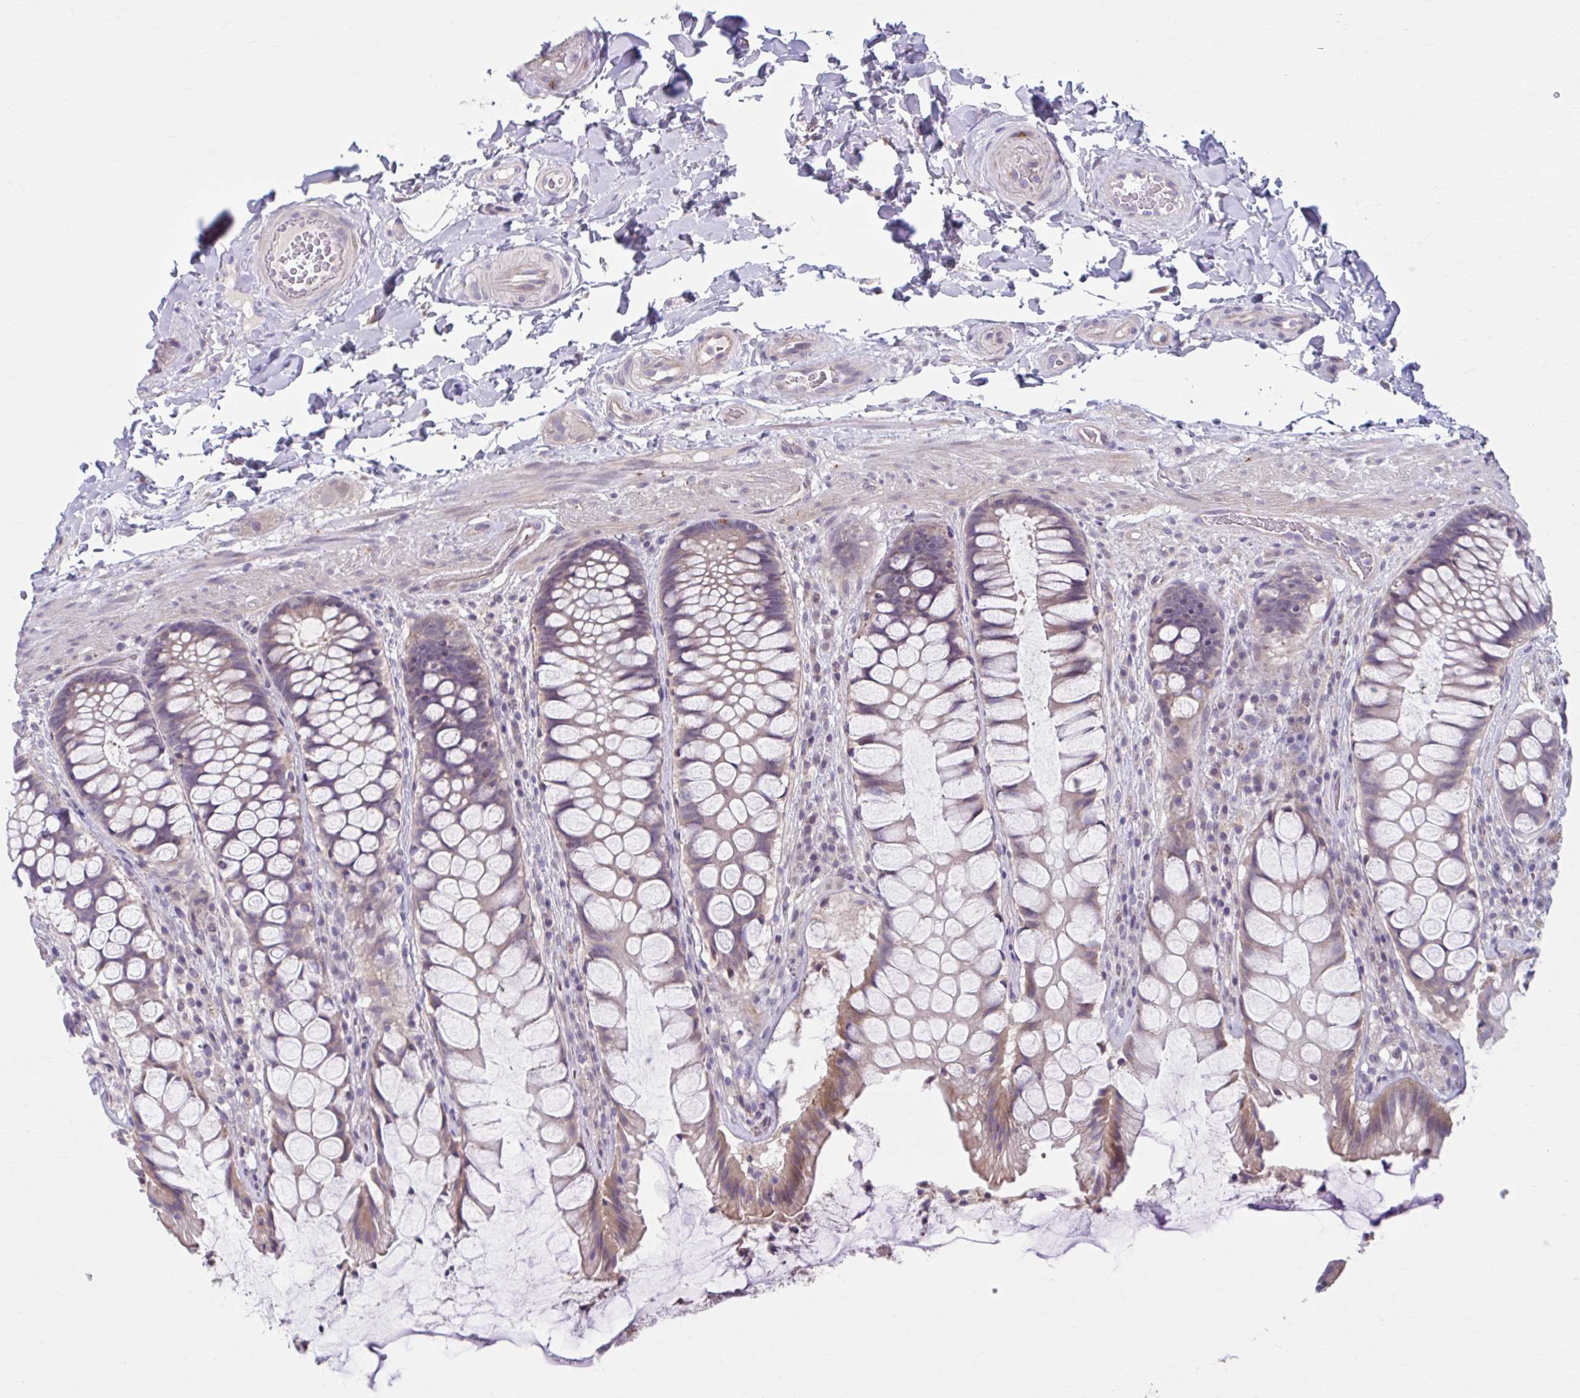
{"staining": {"intensity": "moderate", "quantity": "25%-75%", "location": "cytoplasmic/membranous"}, "tissue": "rectum", "cell_type": "Glandular cells", "image_type": "normal", "snomed": [{"axis": "morphology", "description": "Normal tissue, NOS"}, {"axis": "topography", "description": "Rectum"}], "caption": "Protein staining by immunohistochemistry (IHC) reveals moderate cytoplasmic/membranous expression in about 25%-75% of glandular cells in benign rectum.", "gene": "CHST3", "patient": {"sex": "female", "age": 58}}